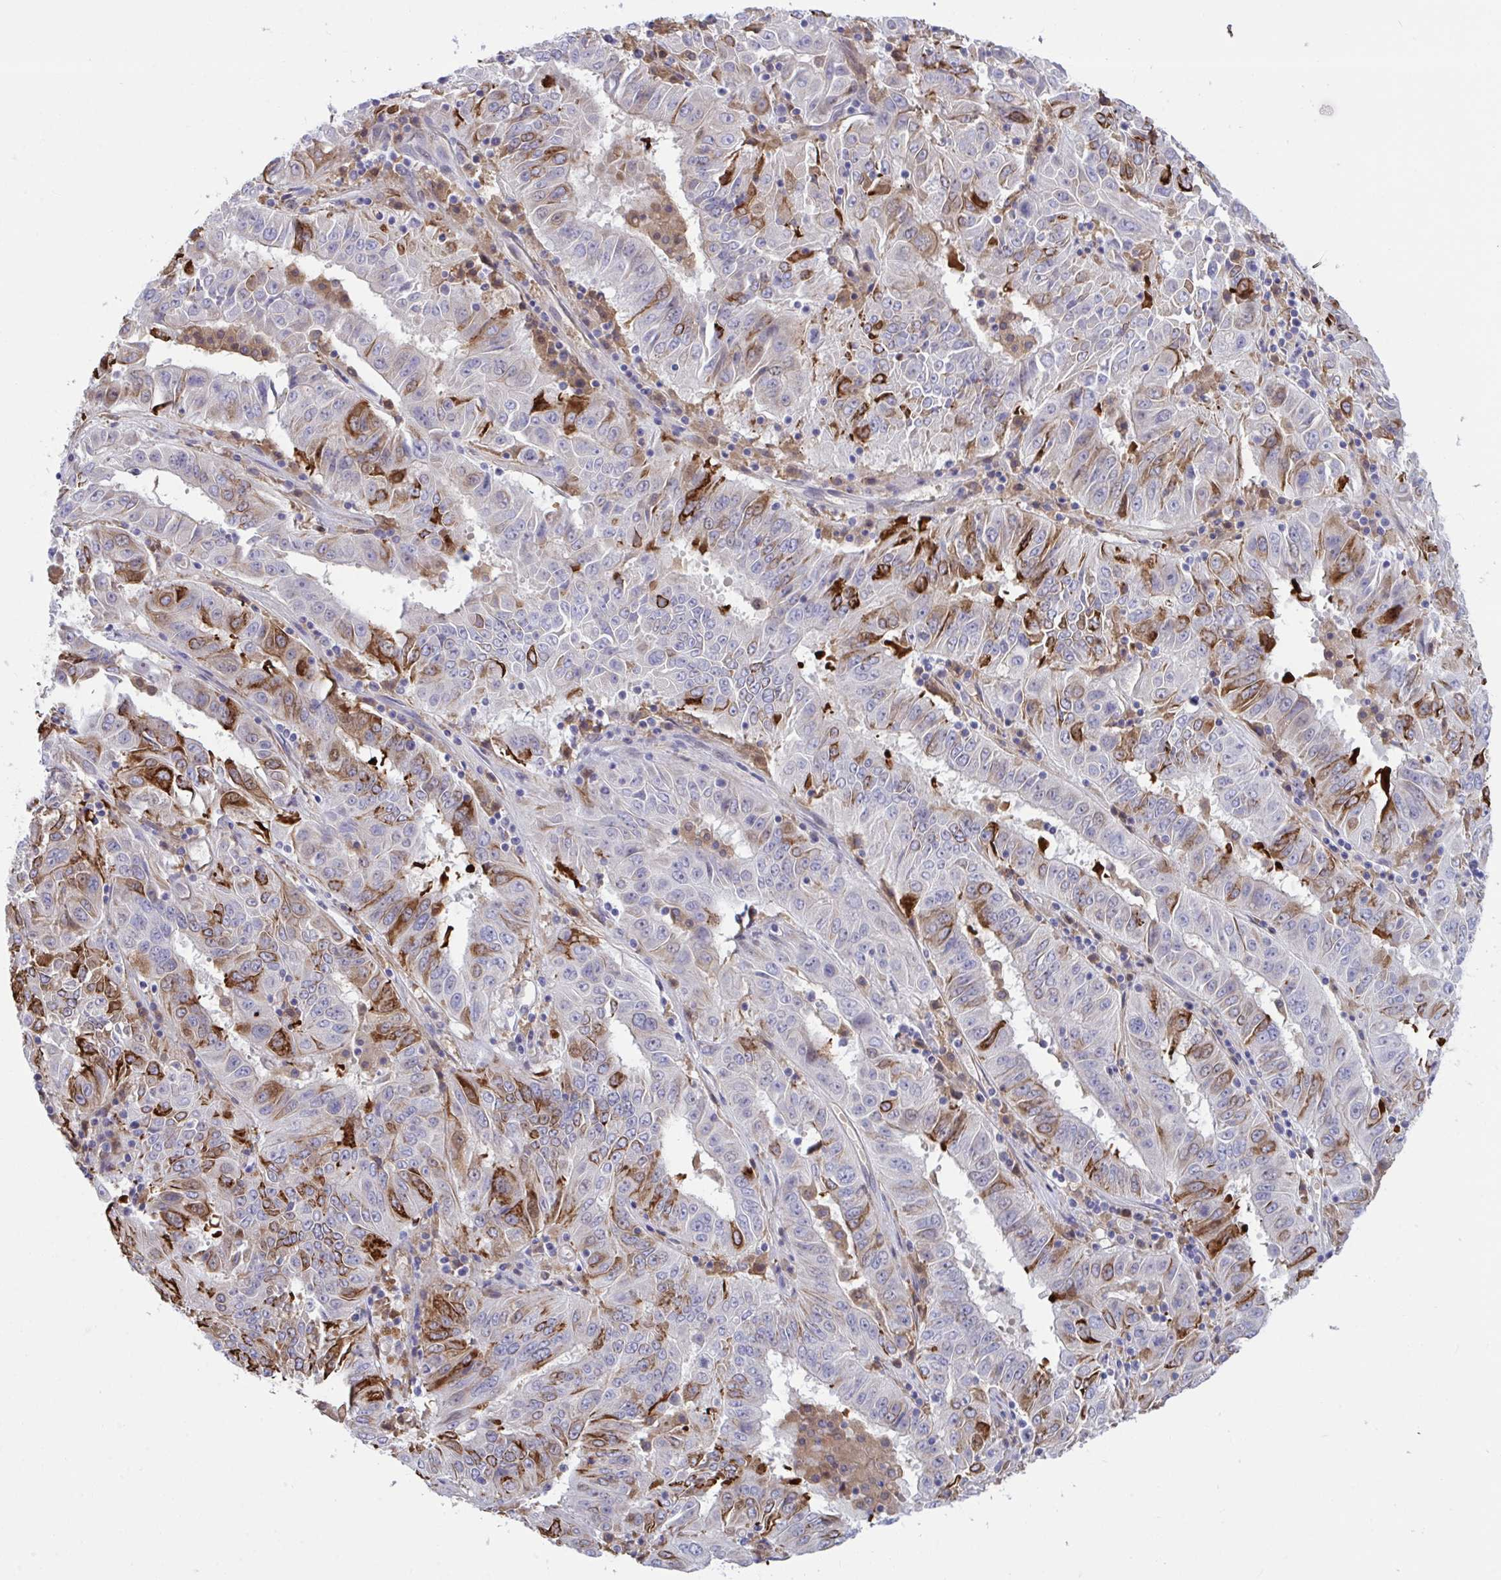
{"staining": {"intensity": "strong", "quantity": "<25%", "location": "cytoplasmic/membranous"}, "tissue": "pancreatic cancer", "cell_type": "Tumor cells", "image_type": "cancer", "snomed": [{"axis": "morphology", "description": "Adenocarcinoma, NOS"}, {"axis": "topography", "description": "Pancreas"}], "caption": "IHC (DAB) staining of pancreatic adenocarcinoma reveals strong cytoplasmic/membranous protein positivity in about <25% of tumor cells.", "gene": "CENPQ", "patient": {"sex": "male", "age": 63}}